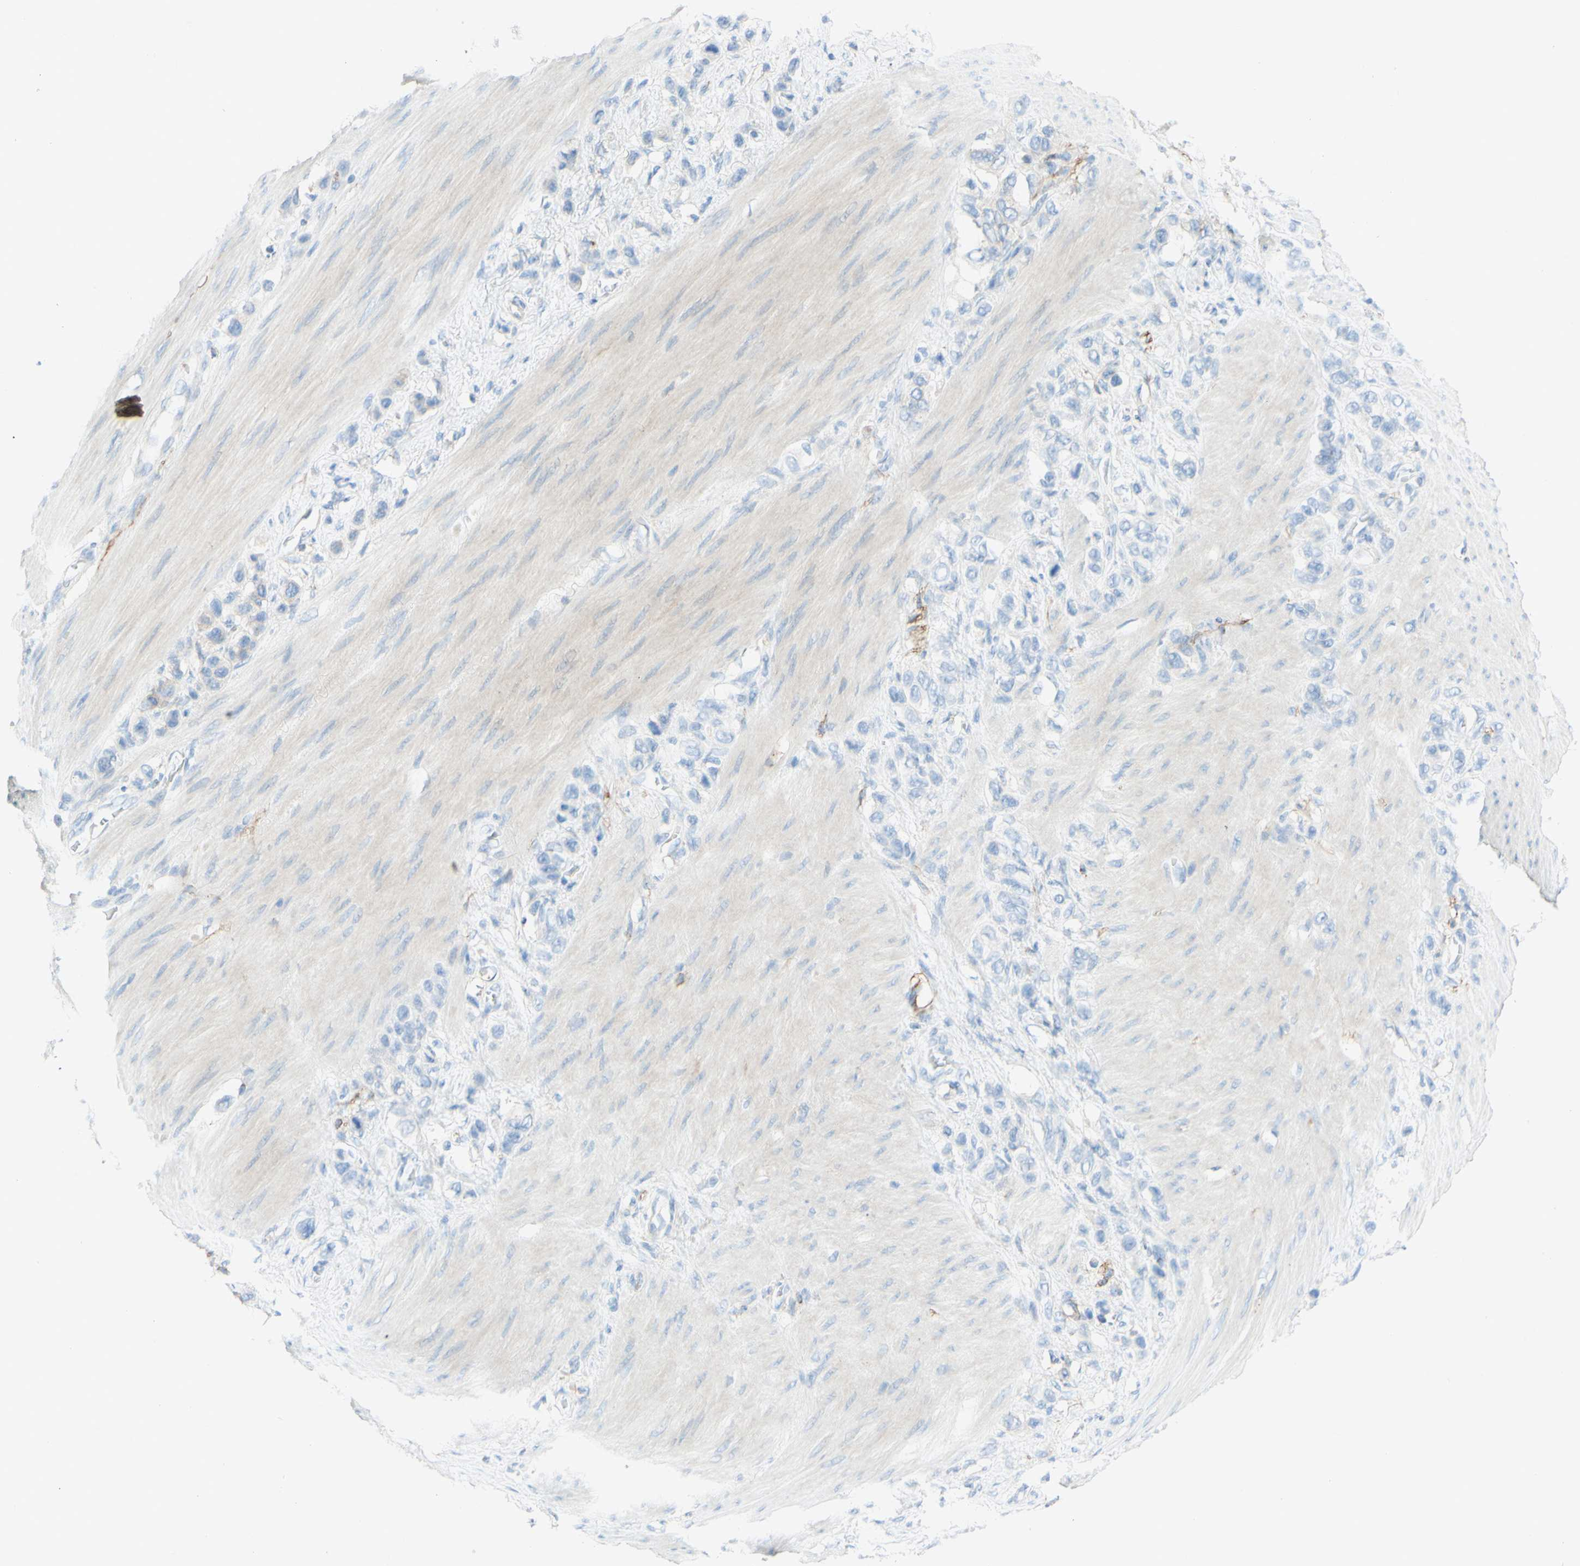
{"staining": {"intensity": "negative", "quantity": "none", "location": "none"}, "tissue": "stomach cancer", "cell_type": "Tumor cells", "image_type": "cancer", "snomed": [{"axis": "morphology", "description": "Adenocarcinoma, NOS"}, {"axis": "morphology", "description": "Adenocarcinoma, High grade"}, {"axis": "topography", "description": "Stomach, upper"}, {"axis": "topography", "description": "Stomach, lower"}], "caption": "A high-resolution micrograph shows IHC staining of high-grade adenocarcinoma (stomach), which shows no significant positivity in tumor cells. (DAB immunohistochemistry (IHC) visualized using brightfield microscopy, high magnification).", "gene": "ALCAM", "patient": {"sex": "female", "age": 65}}